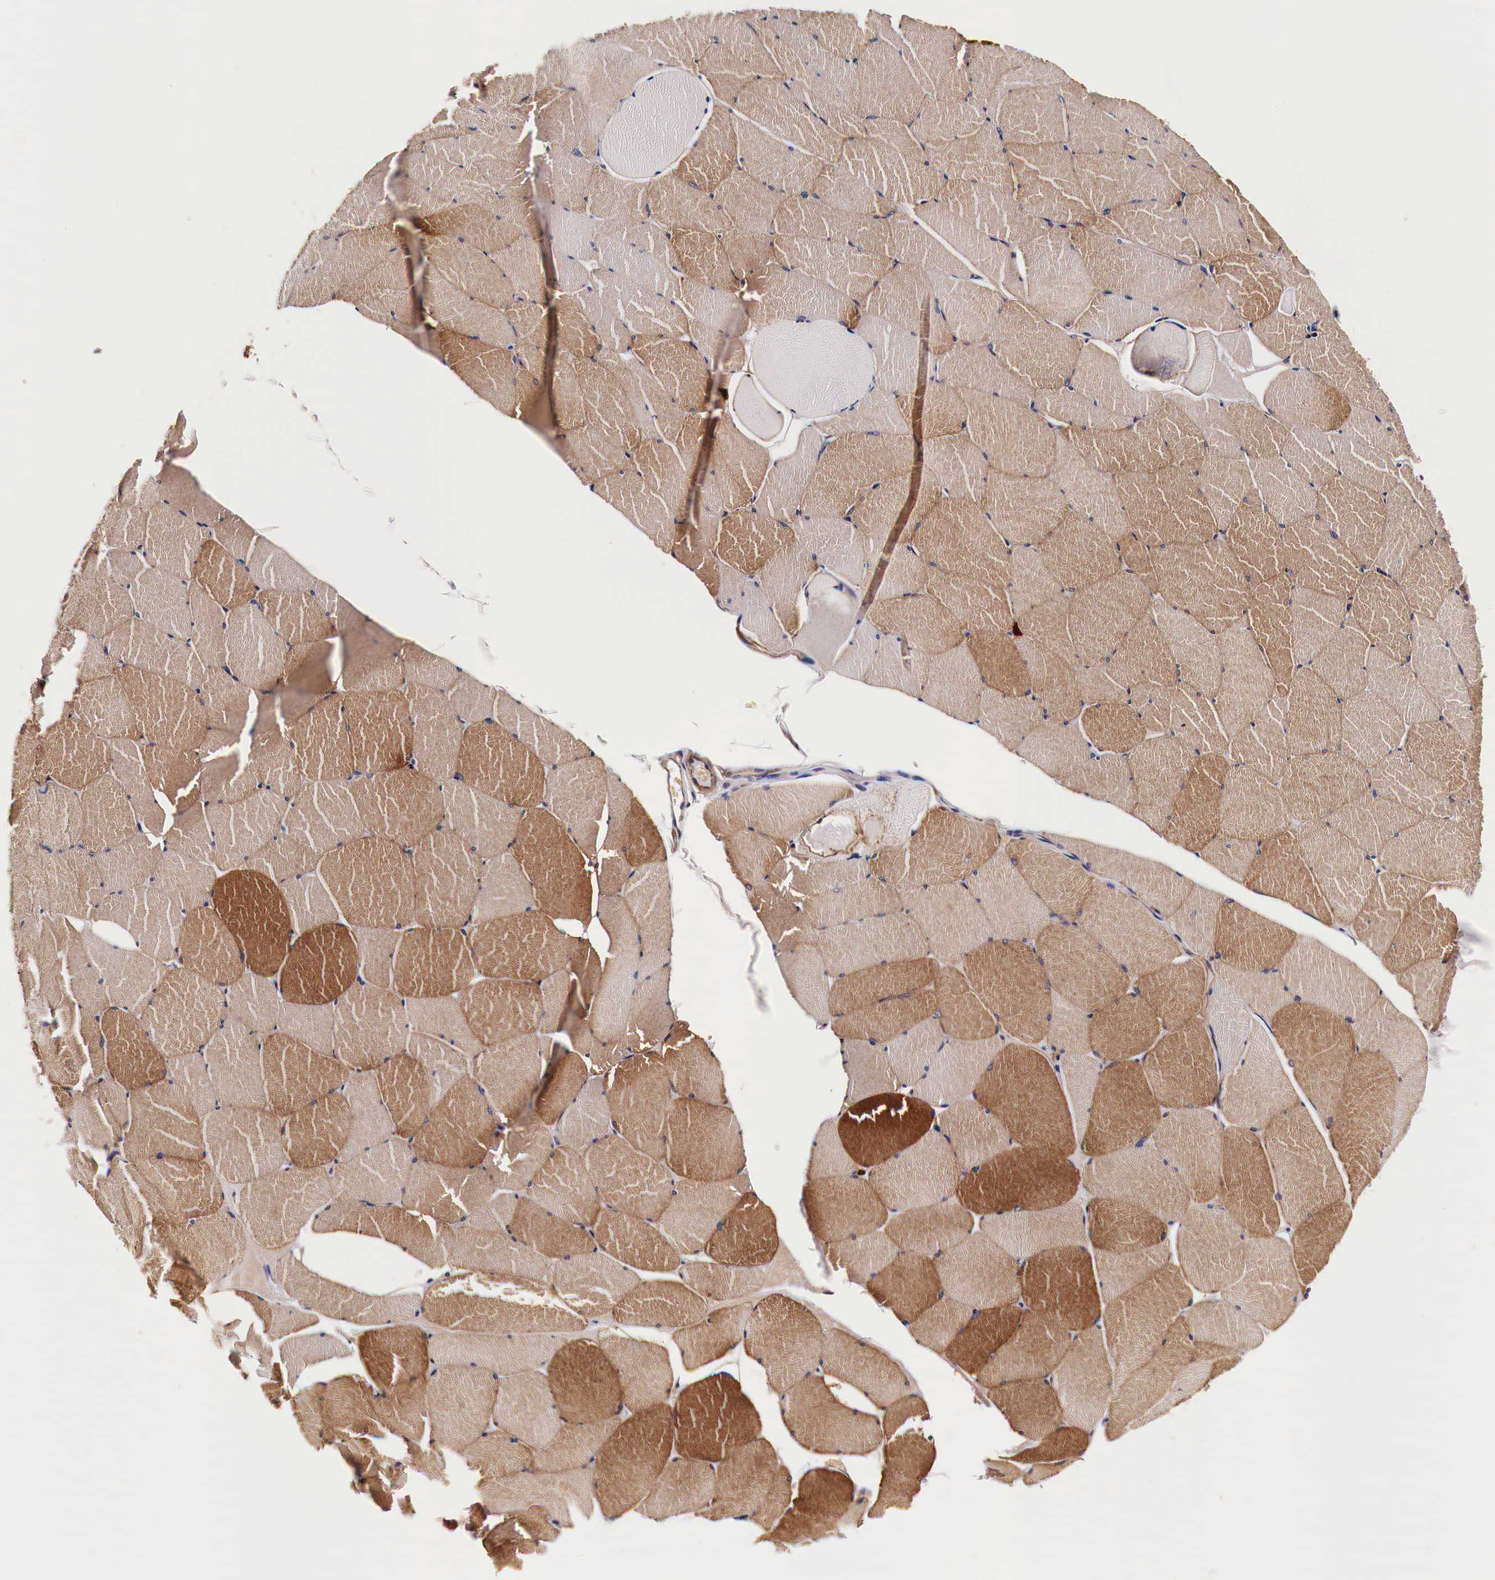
{"staining": {"intensity": "strong", "quantity": ">75%", "location": "cytoplasmic/membranous"}, "tissue": "skeletal muscle", "cell_type": "Myocytes", "image_type": "normal", "snomed": [{"axis": "morphology", "description": "Normal tissue, NOS"}, {"axis": "topography", "description": "Skeletal muscle"}, {"axis": "topography", "description": "Salivary gland"}], "caption": "Immunohistochemistry (IHC) staining of benign skeletal muscle, which displays high levels of strong cytoplasmic/membranous expression in about >75% of myocytes indicating strong cytoplasmic/membranous protein staining. The staining was performed using DAB (3,3'-diaminobenzidine) (brown) for protein detection and nuclei were counterstained in hematoxylin (blue).", "gene": "HSPB1", "patient": {"sex": "male", "age": 62}}